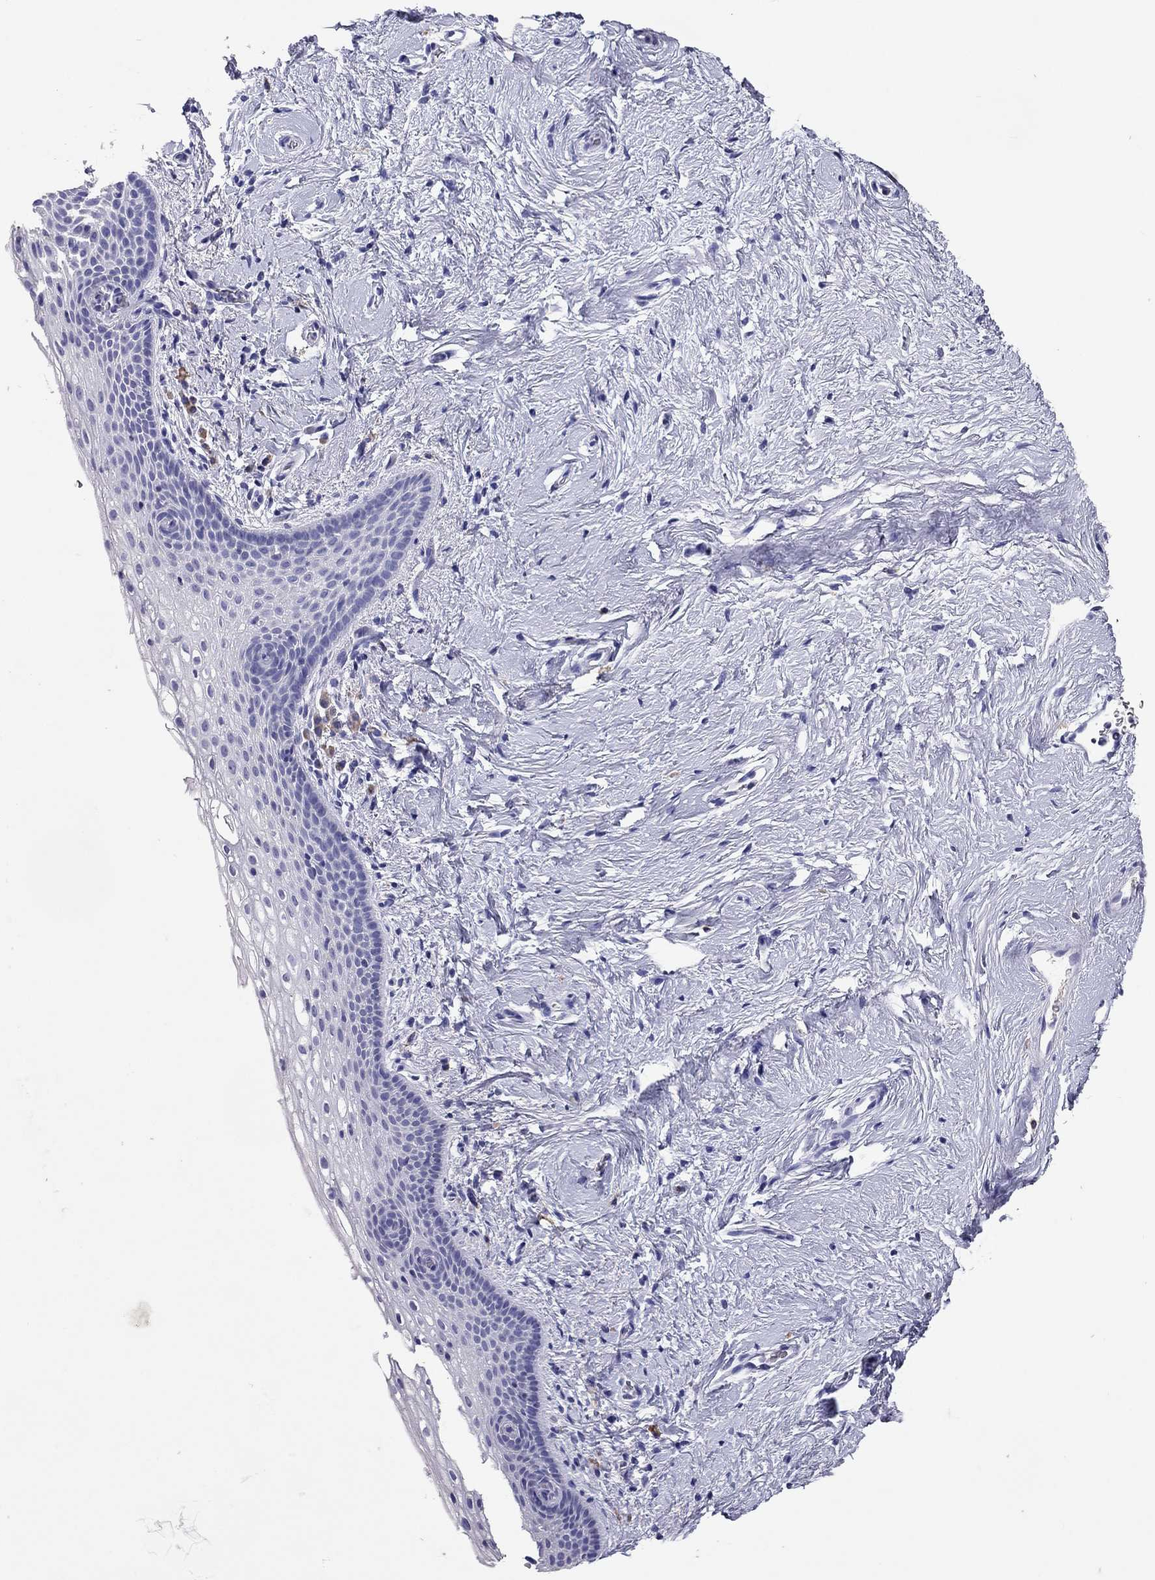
{"staining": {"intensity": "negative", "quantity": "none", "location": "none"}, "tissue": "vagina", "cell_type": "Squamous epithelial cells", "image_type": "normal", "snomed": [{"axis": "morphology", "description": "Normal tissue, NOS"}, {"axis": "topography", "description": "Vagina"}], "caption": "The photomicrograph shows no staining of squamous epithelial cells in normal vagina.", "gene": "CALHM1", "patient": {"sex": "female", "age": 61}}